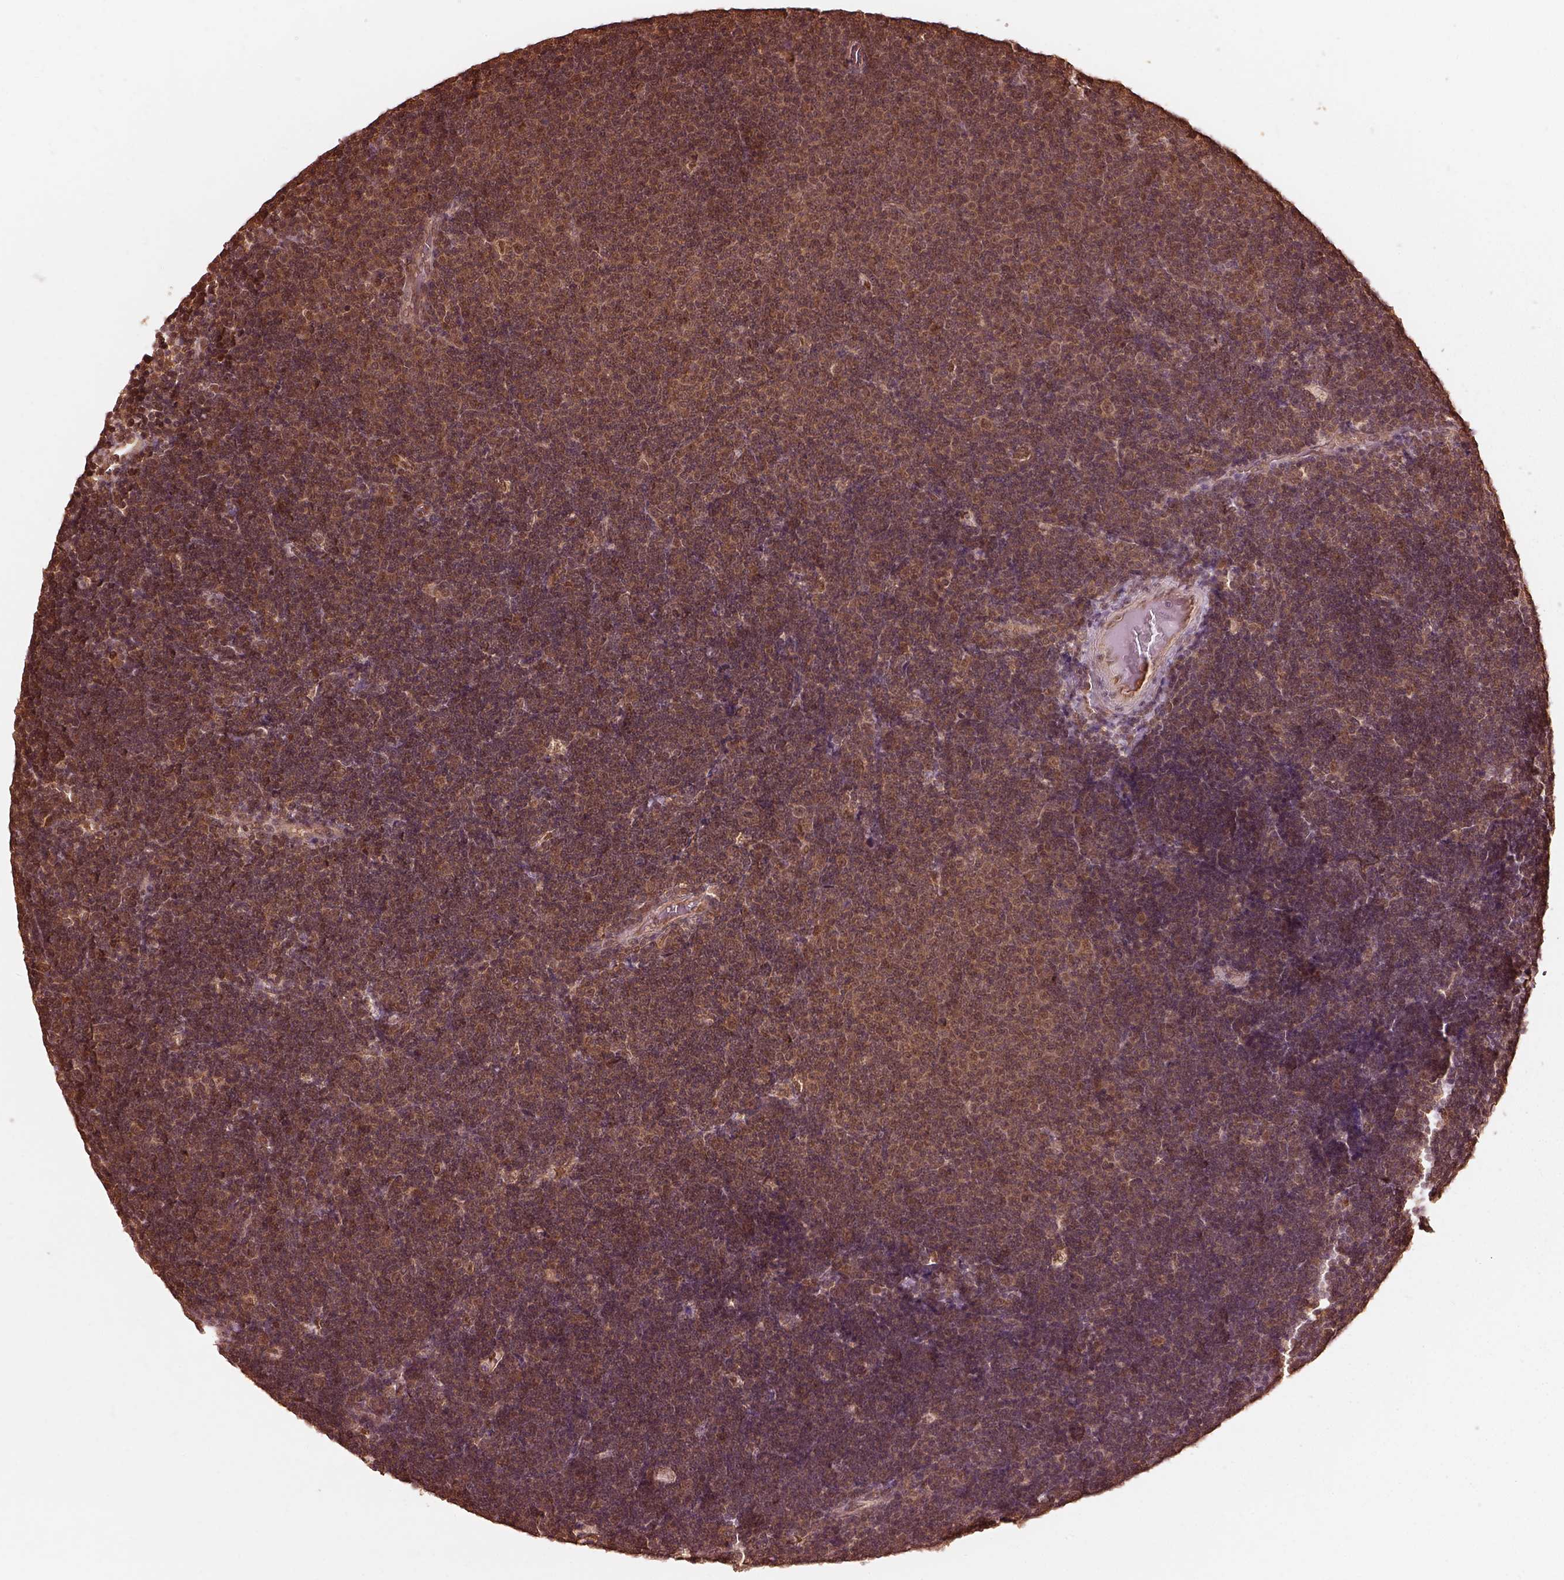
{"staining": {"intensity": "moderate", "quantity": ">75%", "location": "cytoplasmic/membranous"}, "tissue": "lymphoma", "cell_type": "Tumor cells", "image_type": "cancer", "snomed": [{"axis": "morphology", "description": "Malignant lymphoma, non-Hodgkin's type, Low grade"}, {"axis": "topography", "description": "Brain"}], "caption": "A high-resolution micrograph shows immunohistochemistry (IHC) staining of low-grade malignant lymphoma, non-Hodgkin's type, which reveals moderate cytoplasmic/membranous expression in approximately >75% of tumor cells. The staining was performed using DAB to visualize the protein expression in brown, while the nuclei were stained in blue with hematoxylin (Magnification: 20x).", "gene": "PSMC5", "patient": {"sex": "female", "age": 66}}